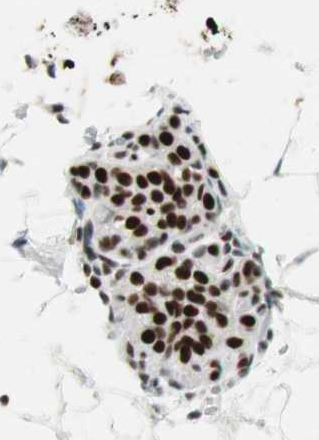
{"staining": {"intensity": "moderate", "quantity": ">75%", "location": "nuclear"}, "tissue": "breast", "cell_type": "Adipocytes", "image_type": "normal", "snomed": [{"axis": "morphology", "description": "Normal tissue, NOS"}, {"axis": "topography", "description": "Breast"}], "caption": "Approximately >75% of adipocytes in benign breast exhibit moderate nuclear protein positivity as visualized by brown immunohistochemical staining.", "gene": "PSME3", "patient": {"sex": "female", "age": 75}}